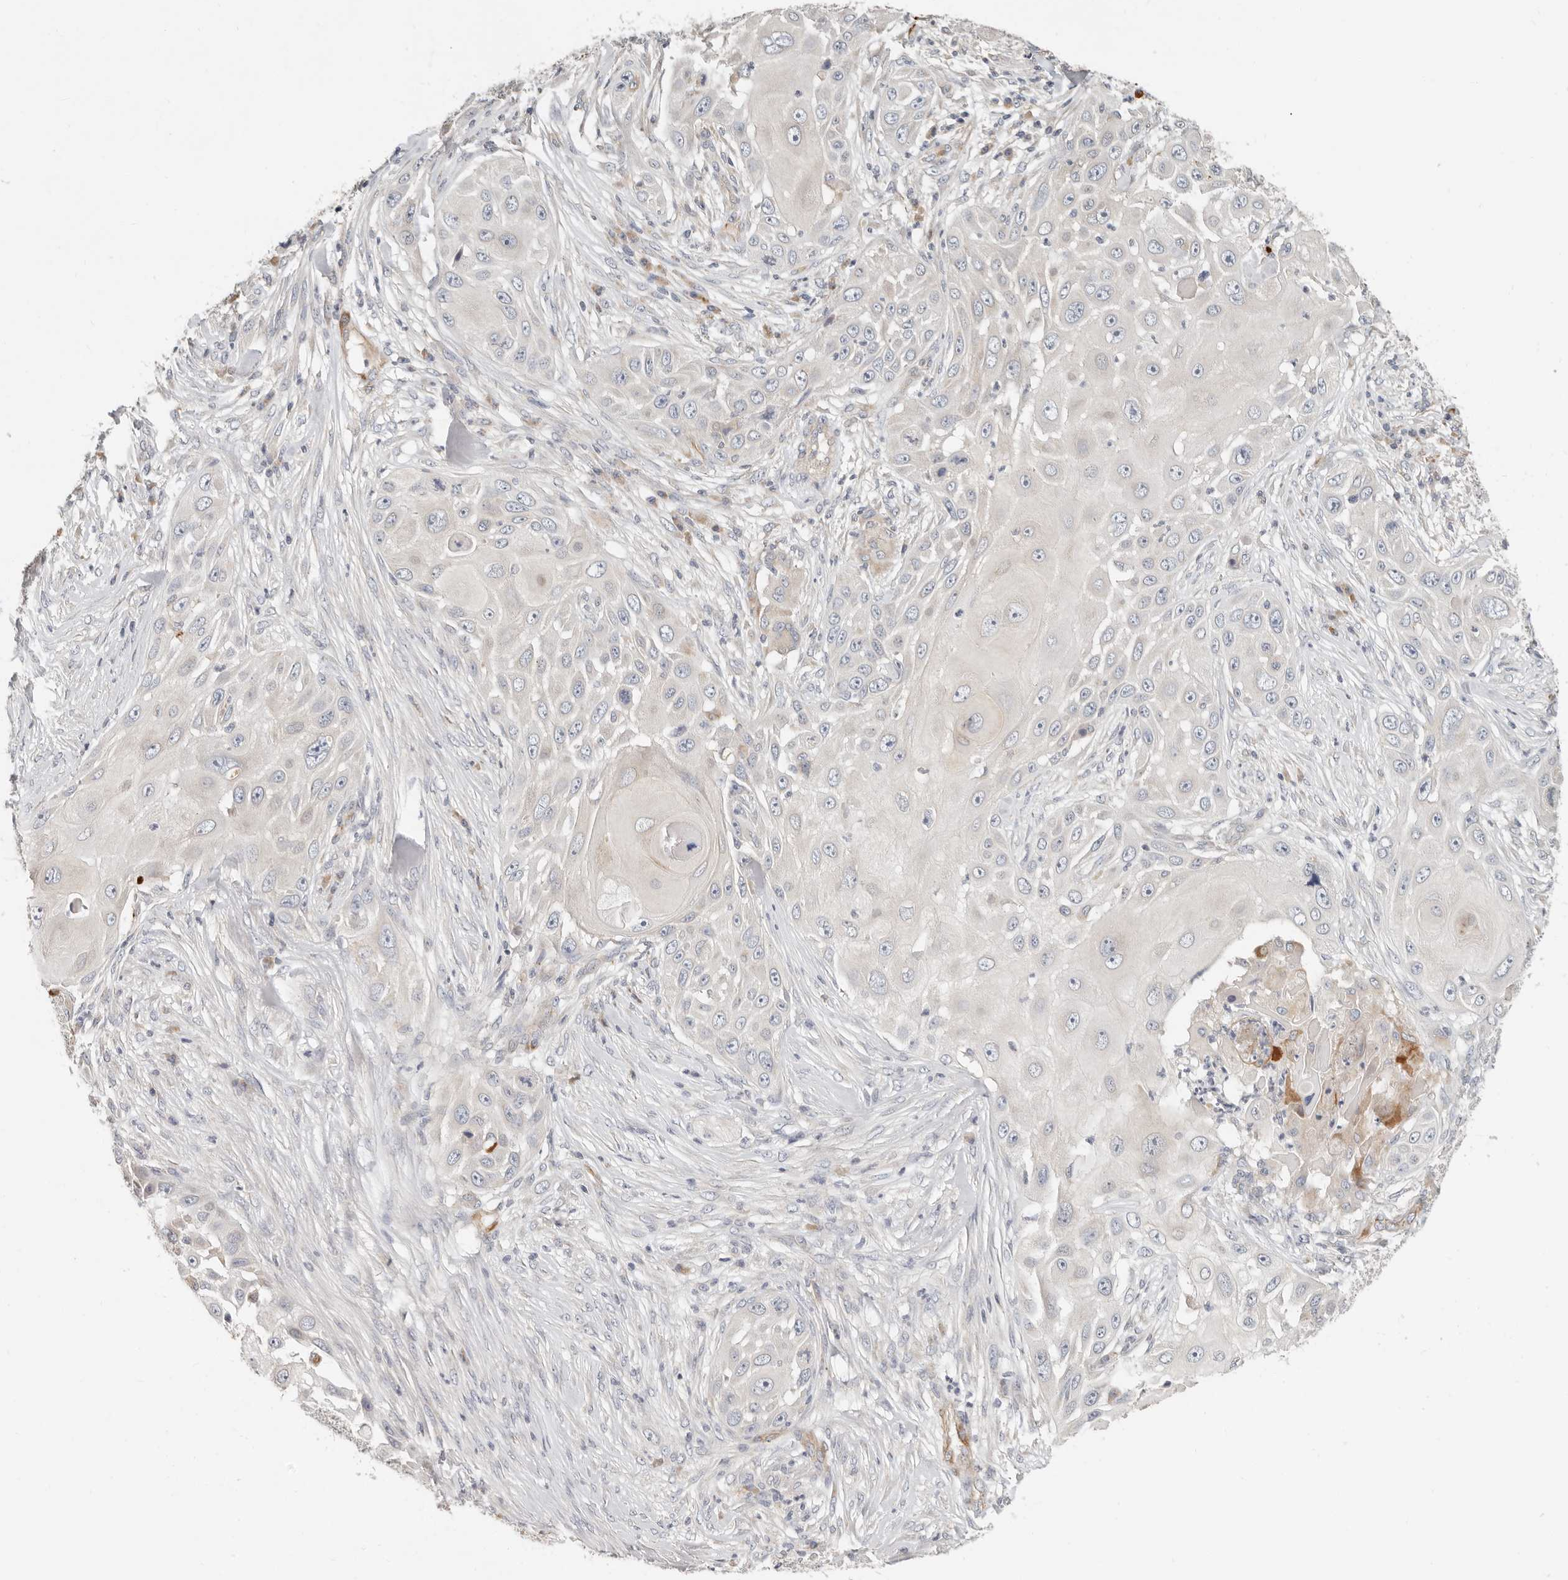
{"staining": {"intensity": "negative", "quantity": "none", "location": "none"}, "tissue": "skin cancer", "cell_type": "Tumor cells", "image_type": "cancer", "snomed": [{"axis": "morphology", "description": "Squamous cell carcinoma, NOS"}, {"axis": "topography", "description": "Skin"}], "caption": "This is an IHC micrograph of squamous cell carcinoma (skin). There is no expression in tumor cells.", "gene": "SPRING1", "patient": {"sex": "female", "age": 44}}